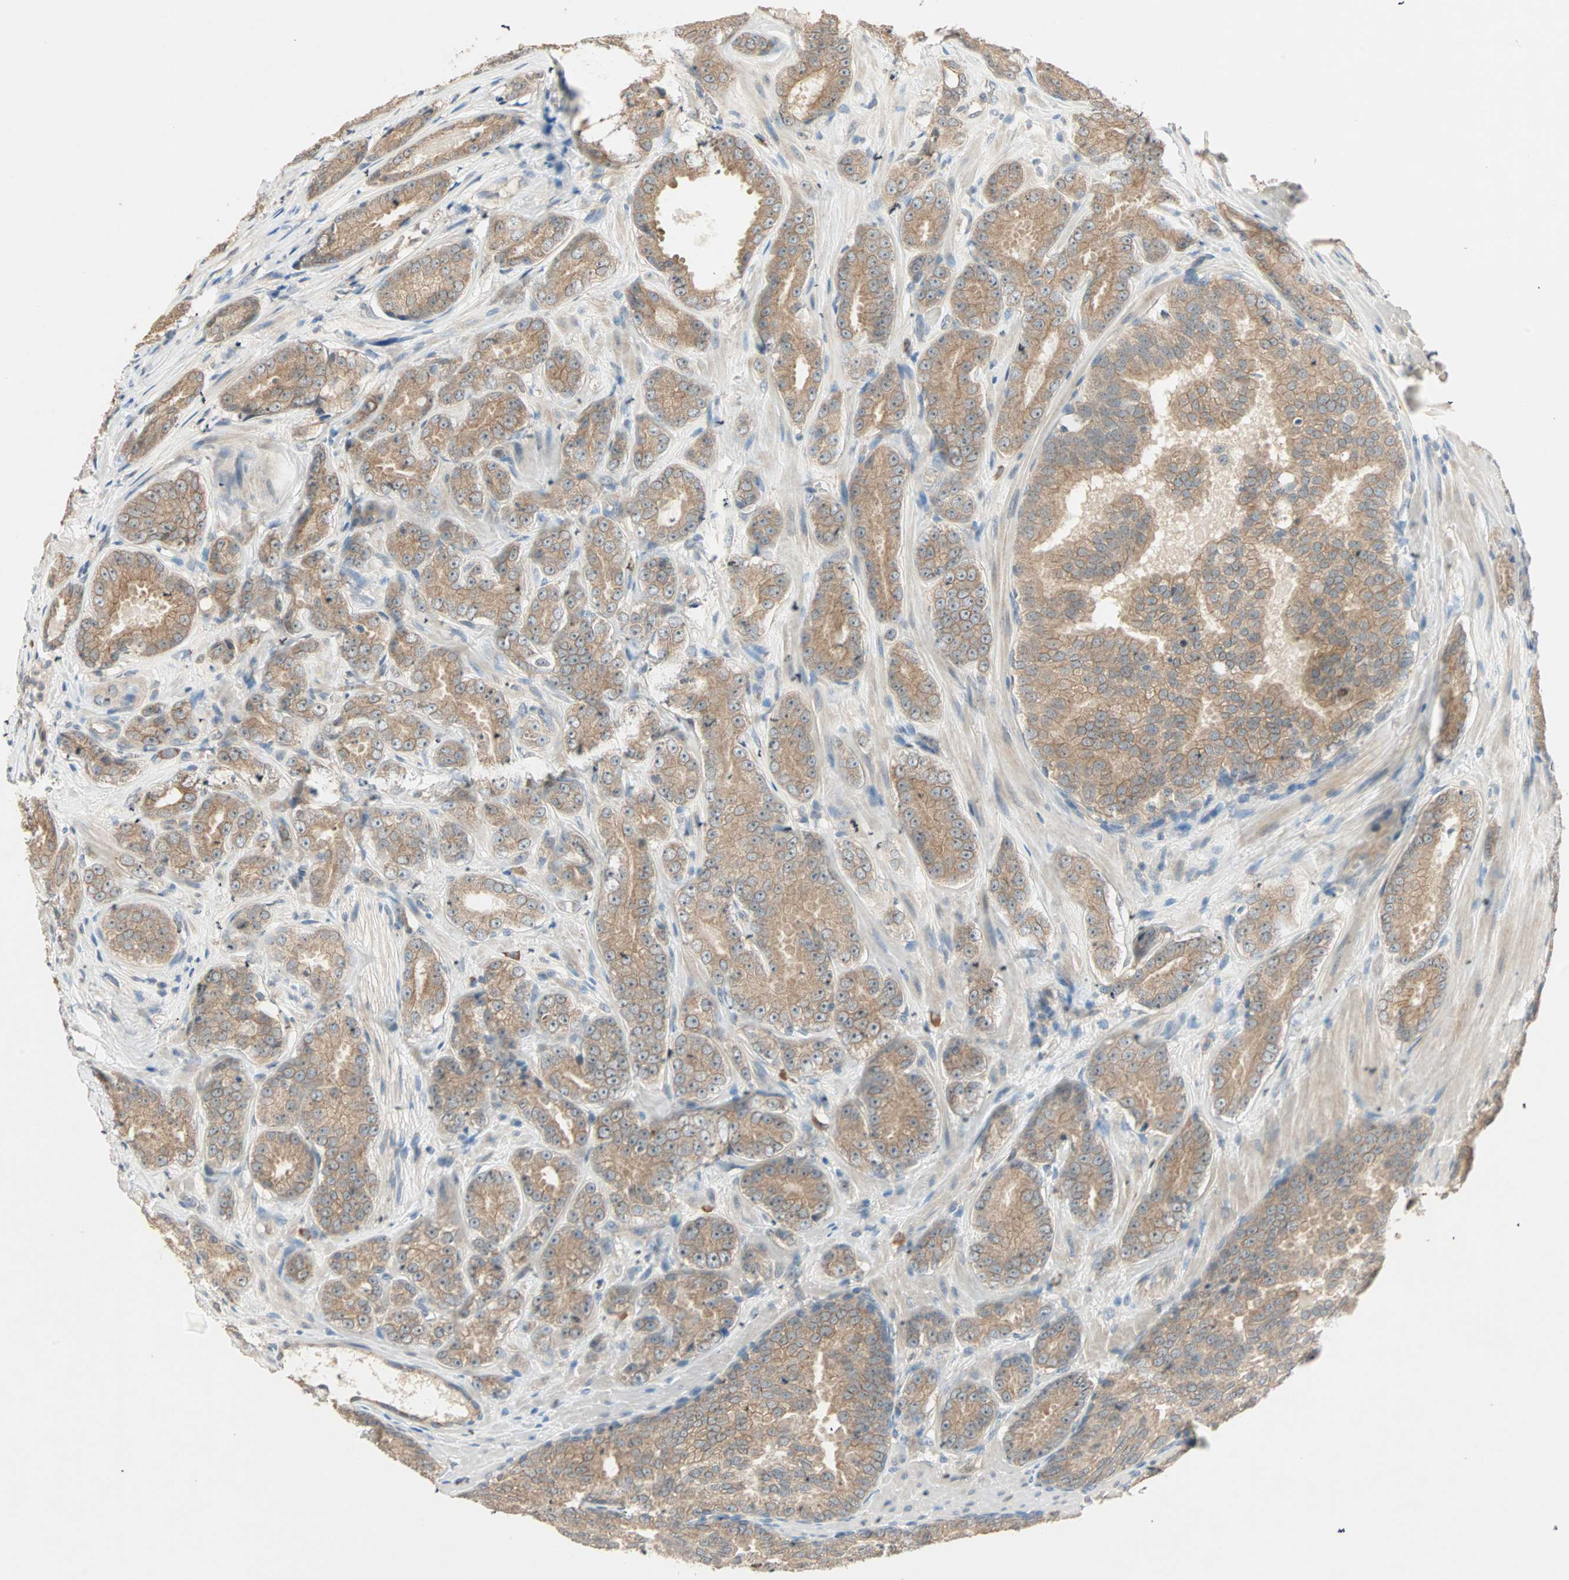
{"staining": {"intensity": "moderate", "quantity": ">75%", "location": "cytoplasmic/membranous"}, "tissue": "prostate cancer", "cell_type": "Tumor cells", "image_type": "cancer", "snomed": [{"axis": "morphology", "description": "Adenocarcinoma, High grade"}, {"axis": "topography", "description": "Prostate"}], "caption": "Brown immunohistochemical staining in prostate high-grade adenocarcinoma reveals moderate cytoplasmic/membranous positivity in approximately >75% of tumor cells.", "gene": "TTF2", "patient": {"sex": "male", "age": 64}}